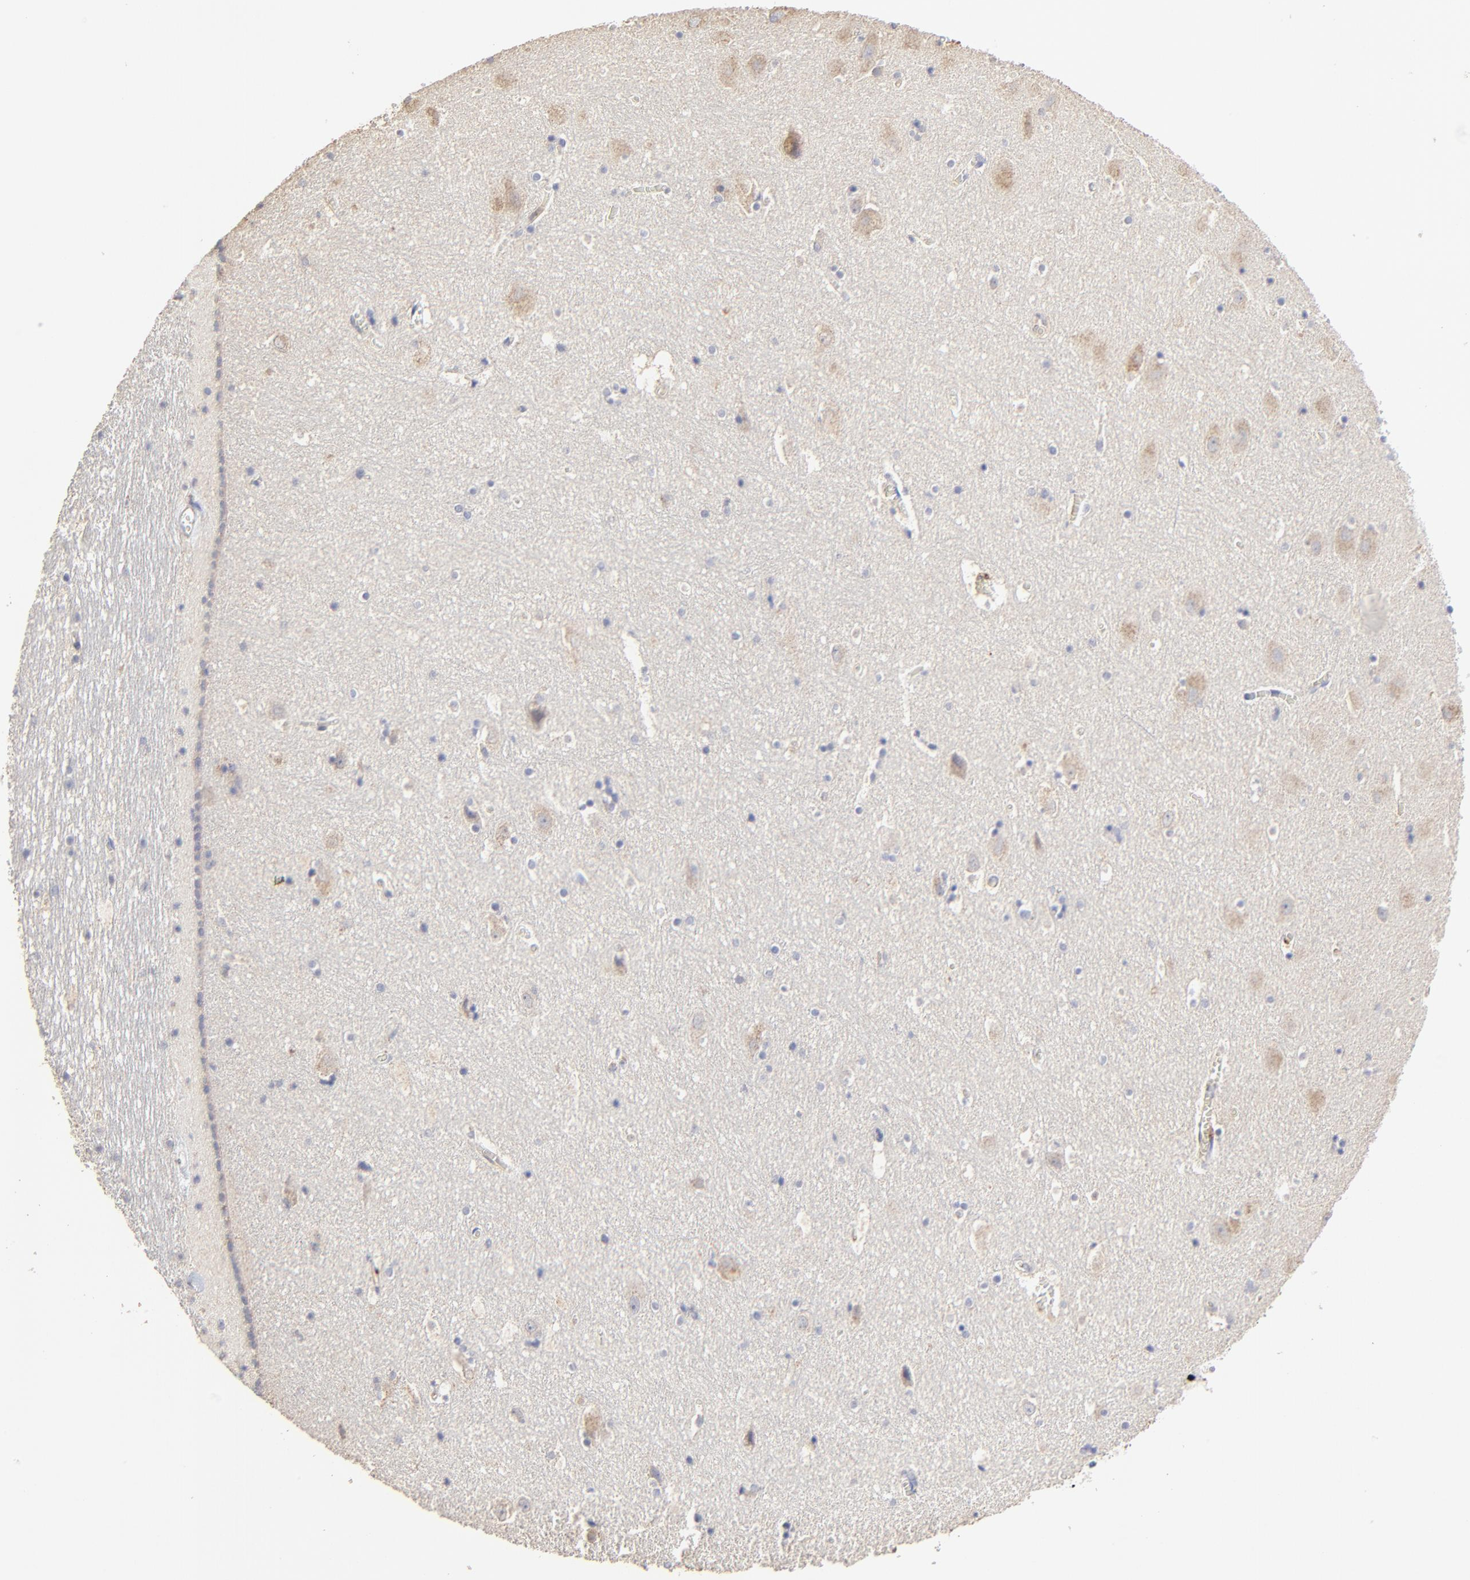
{"staining": {"intensity": "negative", "quantity": "none", "location": "none"}, "tissue": "hippocampus", "cell_type": "Glial cells", "image_type": "normal", "snomed": [{"axis": "morphology", "description": "Normal tissue, NOS"}, {"axis": "topography", "description": "Hippocampus"}], "caption": "Glial cells are negative for protein expression in benign human hippocampus. (DAB (3,3'-diaminobenzidine) IHC with hematoxylin counter stain).", "gene": "LGALS3", "patient": {"sex": "male", "age": 45}}